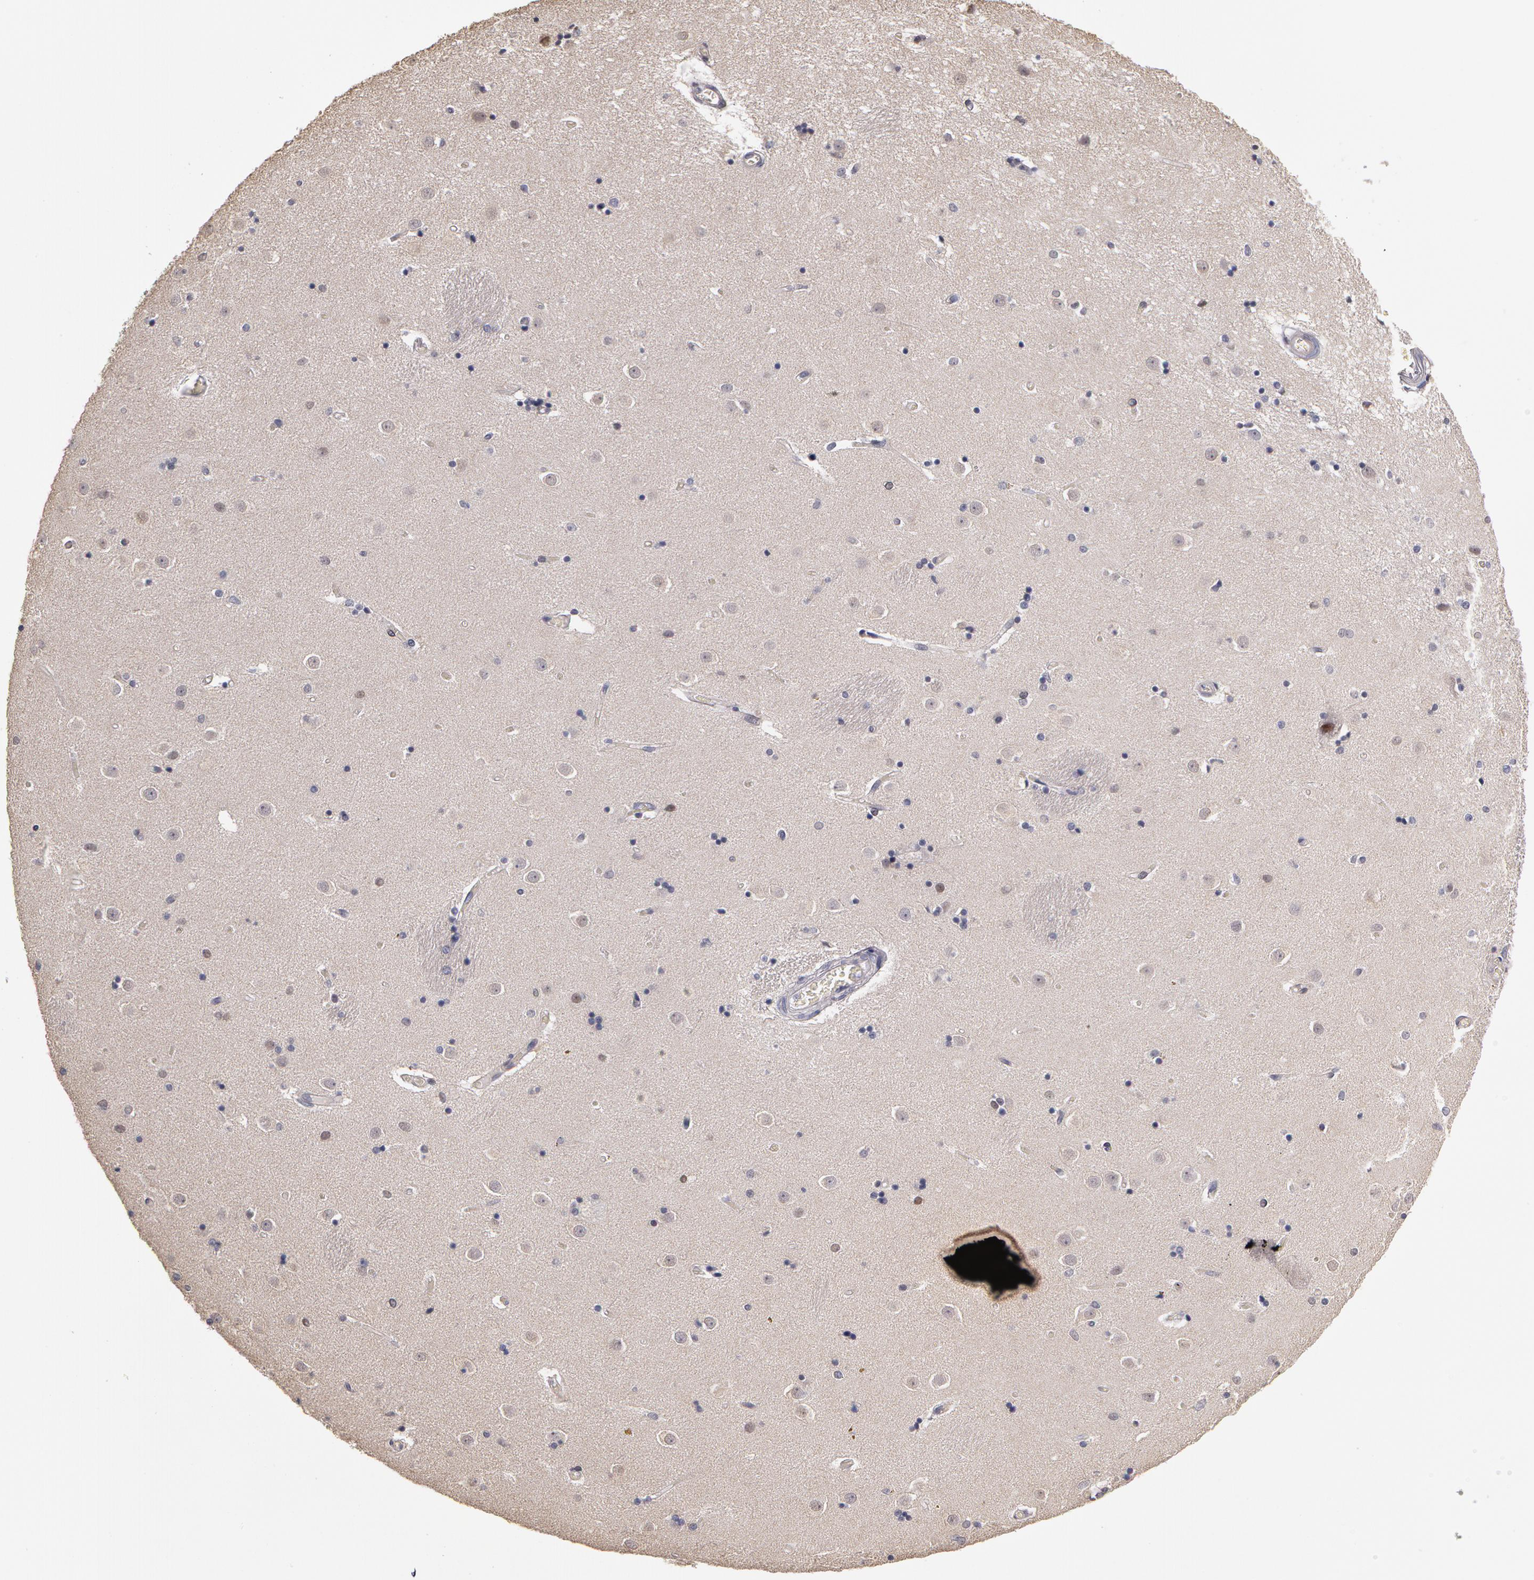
{"staining": {"intensity": "weak", "quantity": "25%-75%", "location": "nuclear"}, "tissue": "caudate", "cell_type": "Glial cells", "image_type": "normal", "snomed": [{"axis": "morphology", "description": "Normal tissue, NOS"}, {"axis": "topography", "description": "Lateral ventricle wall"}], "caption": "DAB (3,3'-diaminobenzidine) immunohistochemical staining of unremarkable caudate demonstrates weak nuclear protein expression in approximately 25%-75% of glial cells. (DAB (3,3'-diaminobenzidine) IHC, brown staining for protein, blue staining for nuclei).", "gene": "PRICKLE1", "patient": {"sex": "female", "age": 54}}